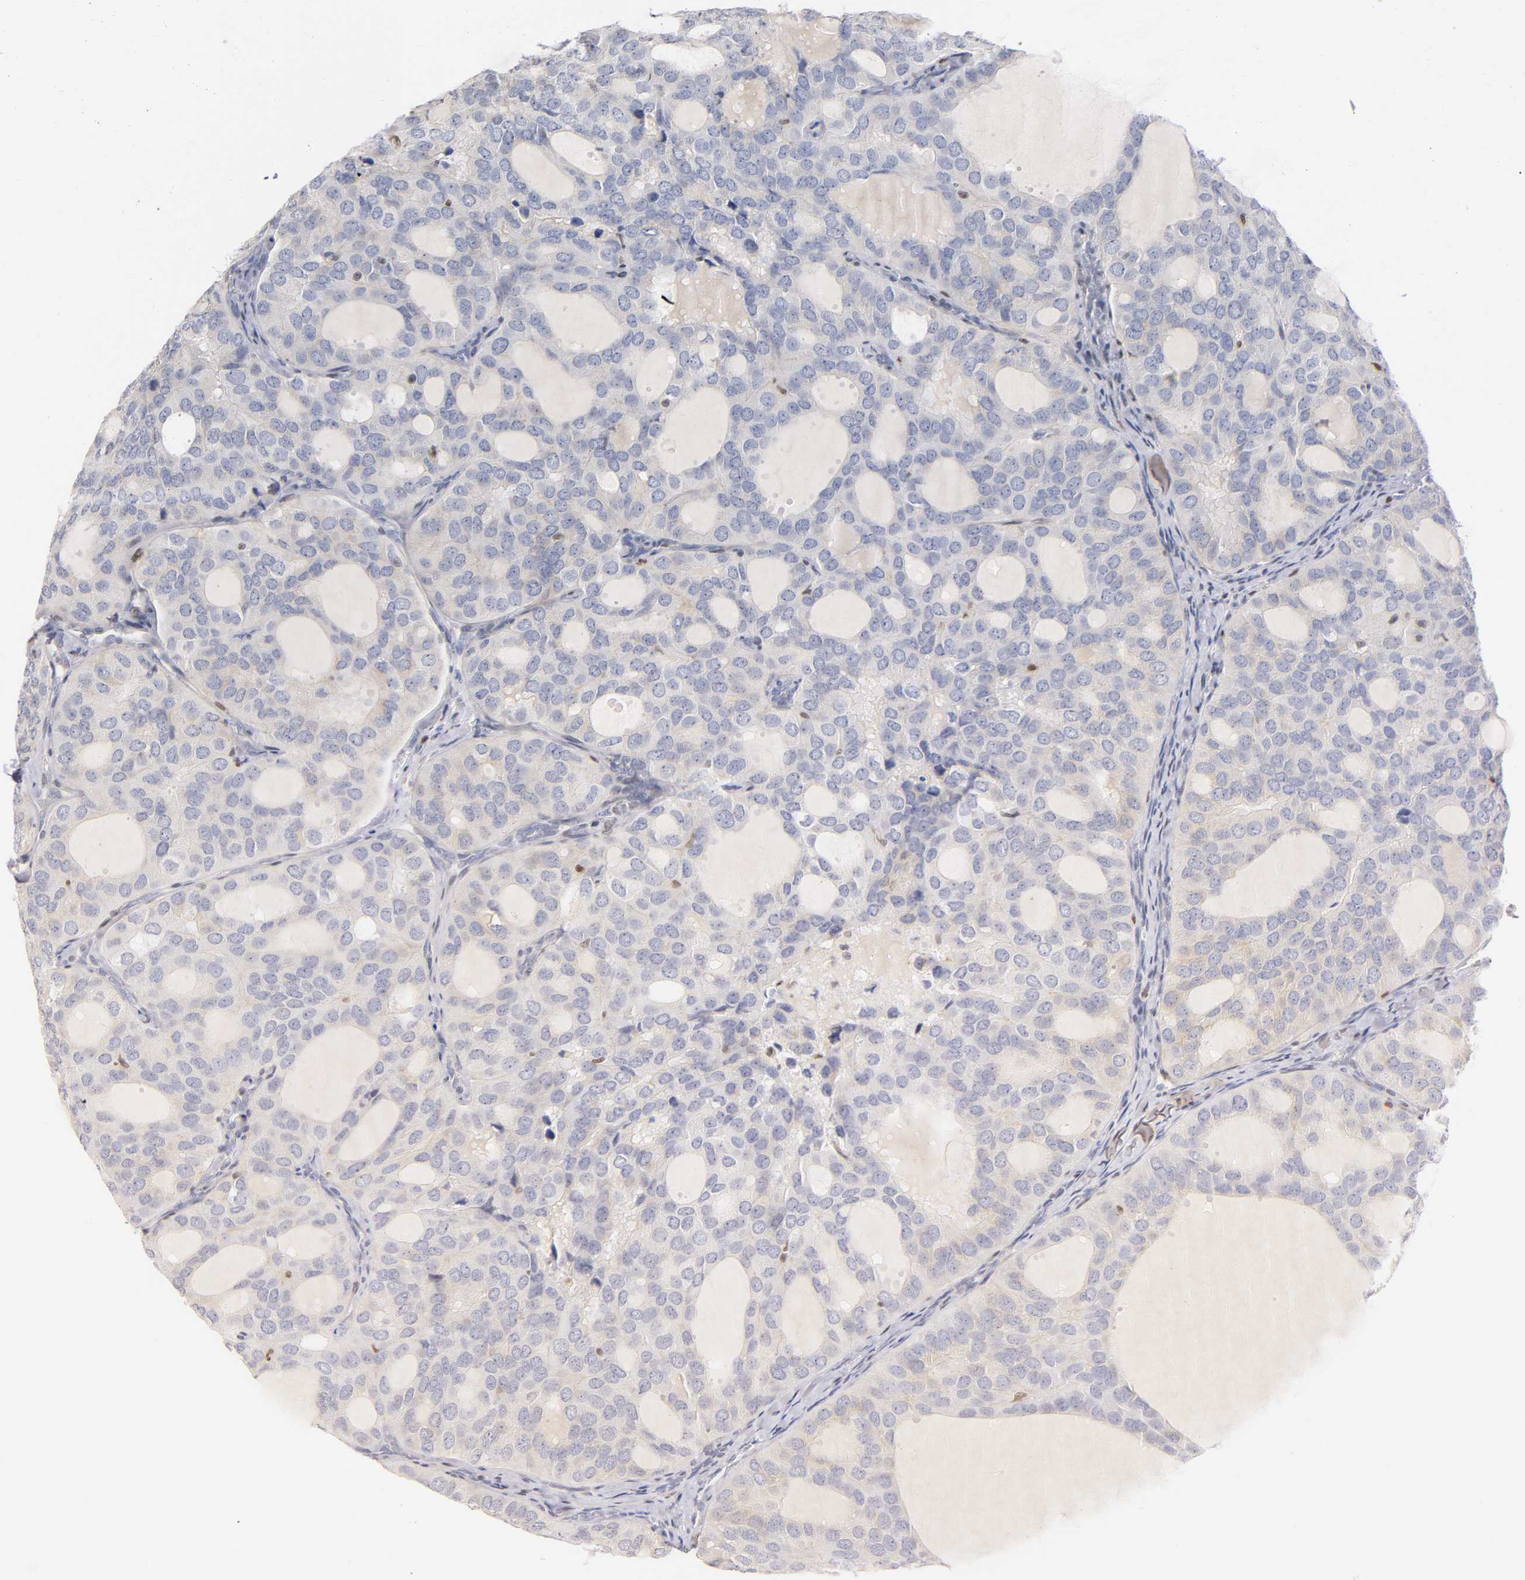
{"staining": {"intensity": "weak", "quantity": "25%-75%", "location": "cytoplasmic/membranous"}, "tissue": "thyroid cancer", "cell_type": "Tumor cells", "image_type": "cancer", "snomed": [{"axis": "morphology", "description": "Follicular adenoma carcinoma, NOS"}, {"axis": "topography", "description": "Thyroid gland"}], "caption": "A photomicrograph showing weak cytoplasmic/membranous positivity in about 25%-75% of tumor cells in thyroid cancer, as visualized by brown immunohistochemical staining.", "gene": "RUNX1", "patient": {"sex": "male", "age": 75}}